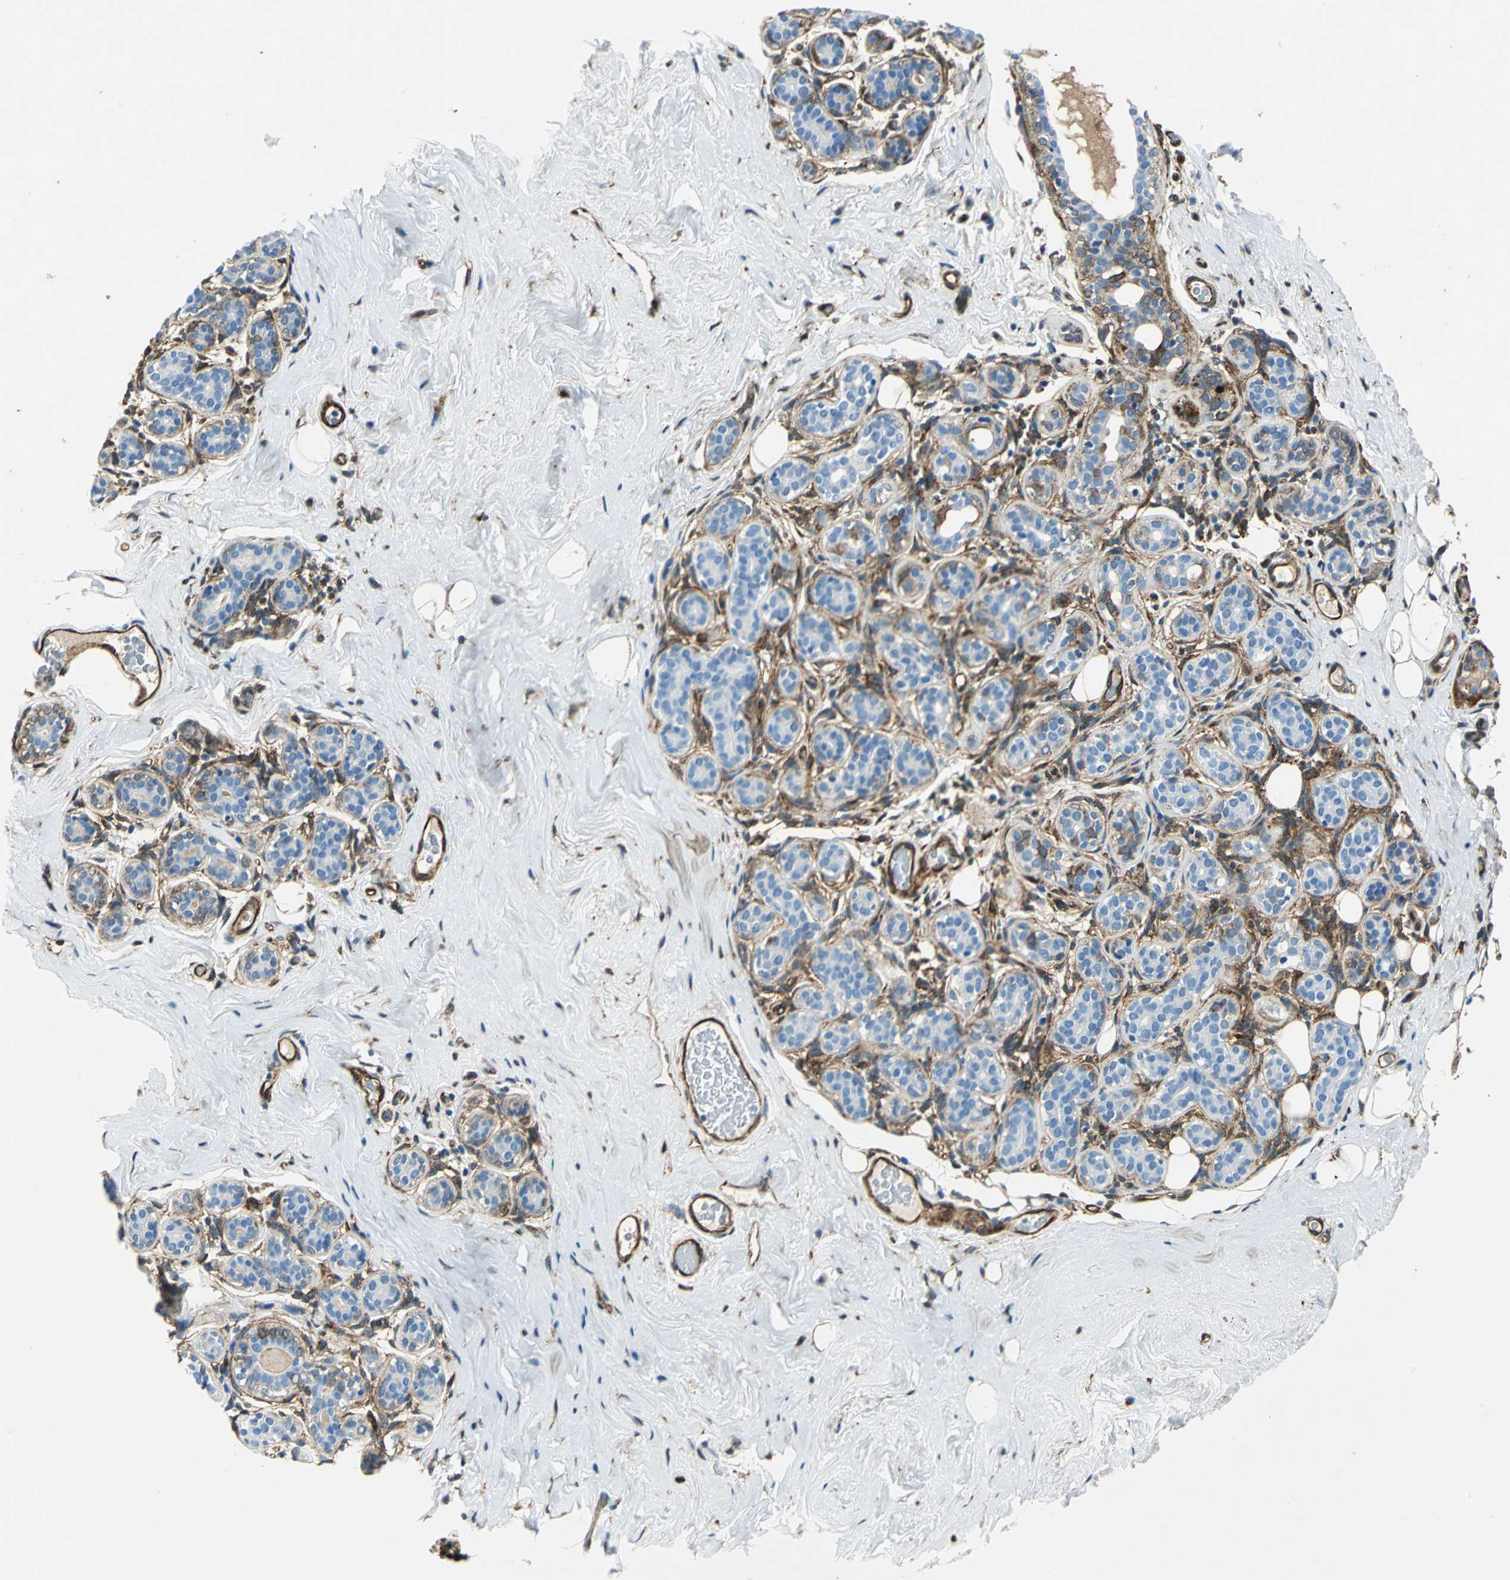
{"staining": {"intensity": "negative", "quantity": "none", "location": "none"}, "tissue": "breast", "cell_type": "Glandular cells", "image_type": "normal", "snomed": [{"axis": "morphology", "description": "Normal tissue, NOS"}, {"axis": "topography", "description": "Breast"}], "caption": "The image reveals no staining of glandular cells in benign breast.", "gene": "HSPB1", "patient": {"sex": "female", "age": 75}}